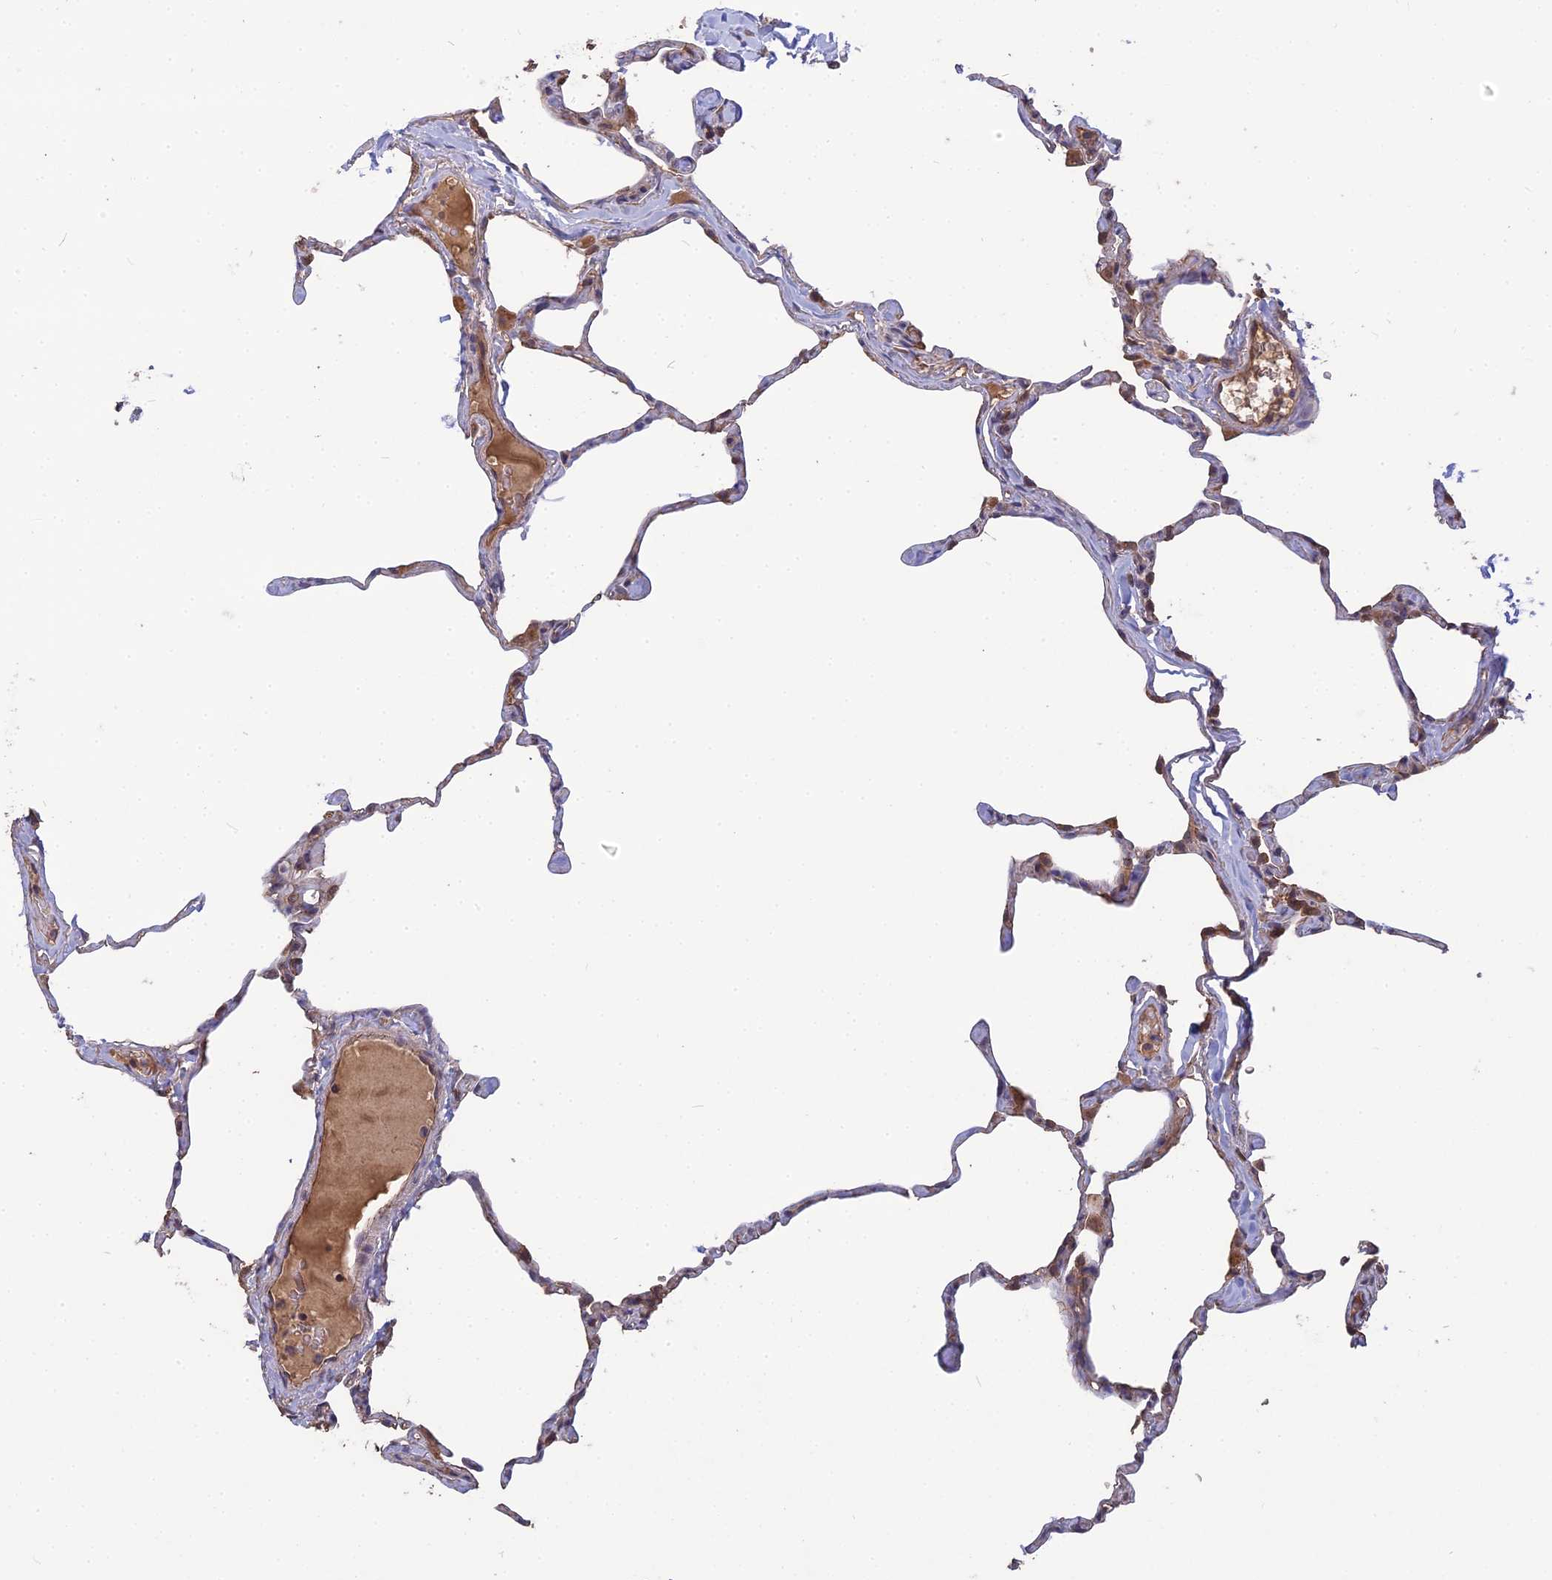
{"staining": {"intensity": "moderate", "quantity": "<25%", "location": "cytoplasmic/membranous"}, "tissue": "lung", "cell_type": "Alveolar cells", "image_type": "normal", "snomed": [{"axis": "morphology", "description": "Normal tissue, NOS"}, {"axis": "topography", "description": "Lung"}], "caption": "Immunohistochemical staining of unremarkable human lung exhibits low levels of moderate cytoplasmic/membranous positivity in about <25% of alveolar cells.", "gene": "ARHGAP40", "patient": {"sex": "male", "age": 65}}